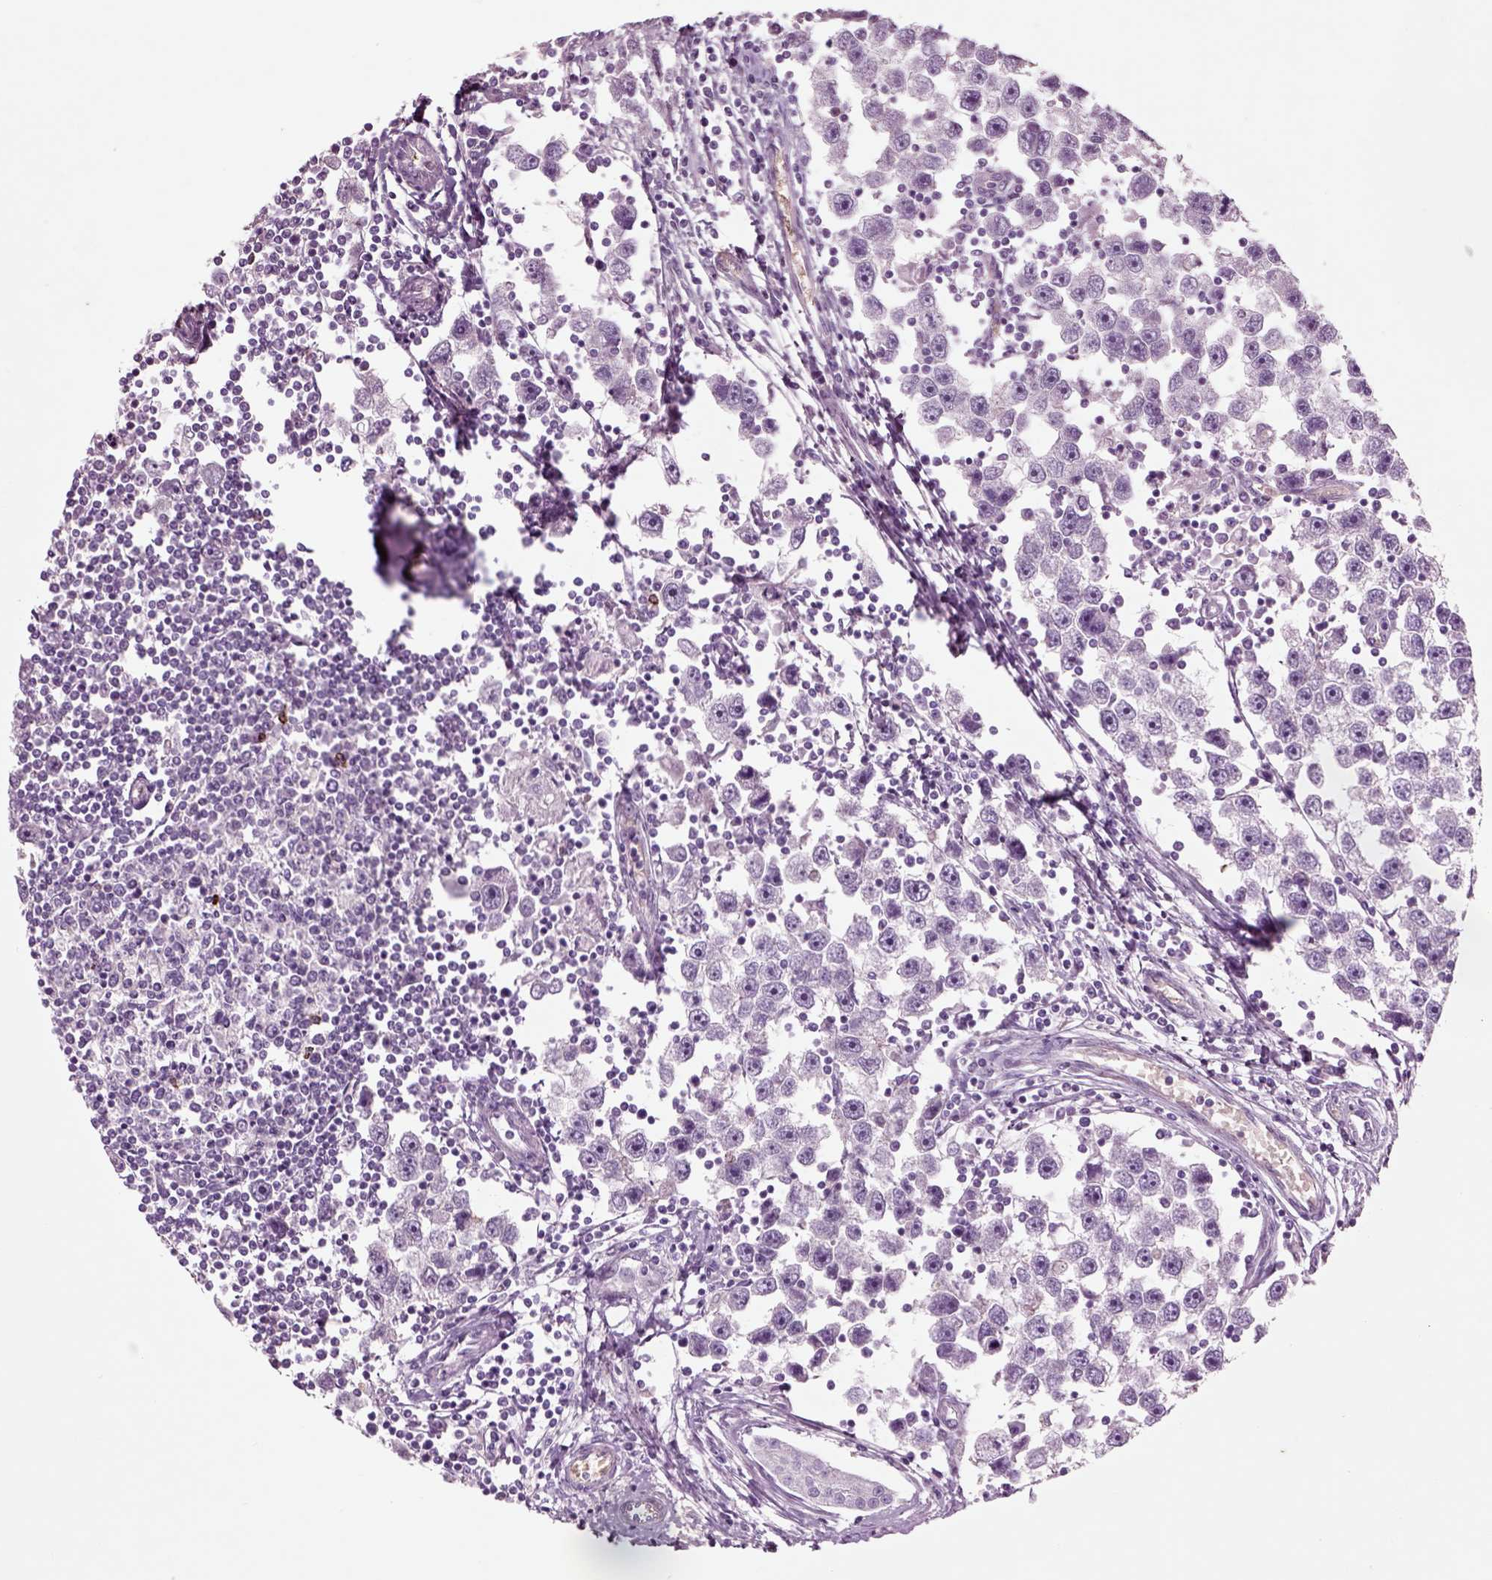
{"staining": {"intensity": "negative", "quantity": "none", "location": "none"}, "tissue": "testis cancer", "cell_type": "Tumor cells", "image_type": "cancer", "snomed": [{"axis": "morphology", "description": "Seminoma, NOS"}, {"axis": "topography", "description": "Testis"}], "caption": "Immunohistochemical staining of human testis cancer (seminoma) displays no significant expression in tumor cells. (Stains: DAB immunohistochemistry with hematoxylin counter stain, Microscopy: brightfield microscopy at high magnification).", "gene": "CHGB", "patient": {"sex": "male", "age": 30}}